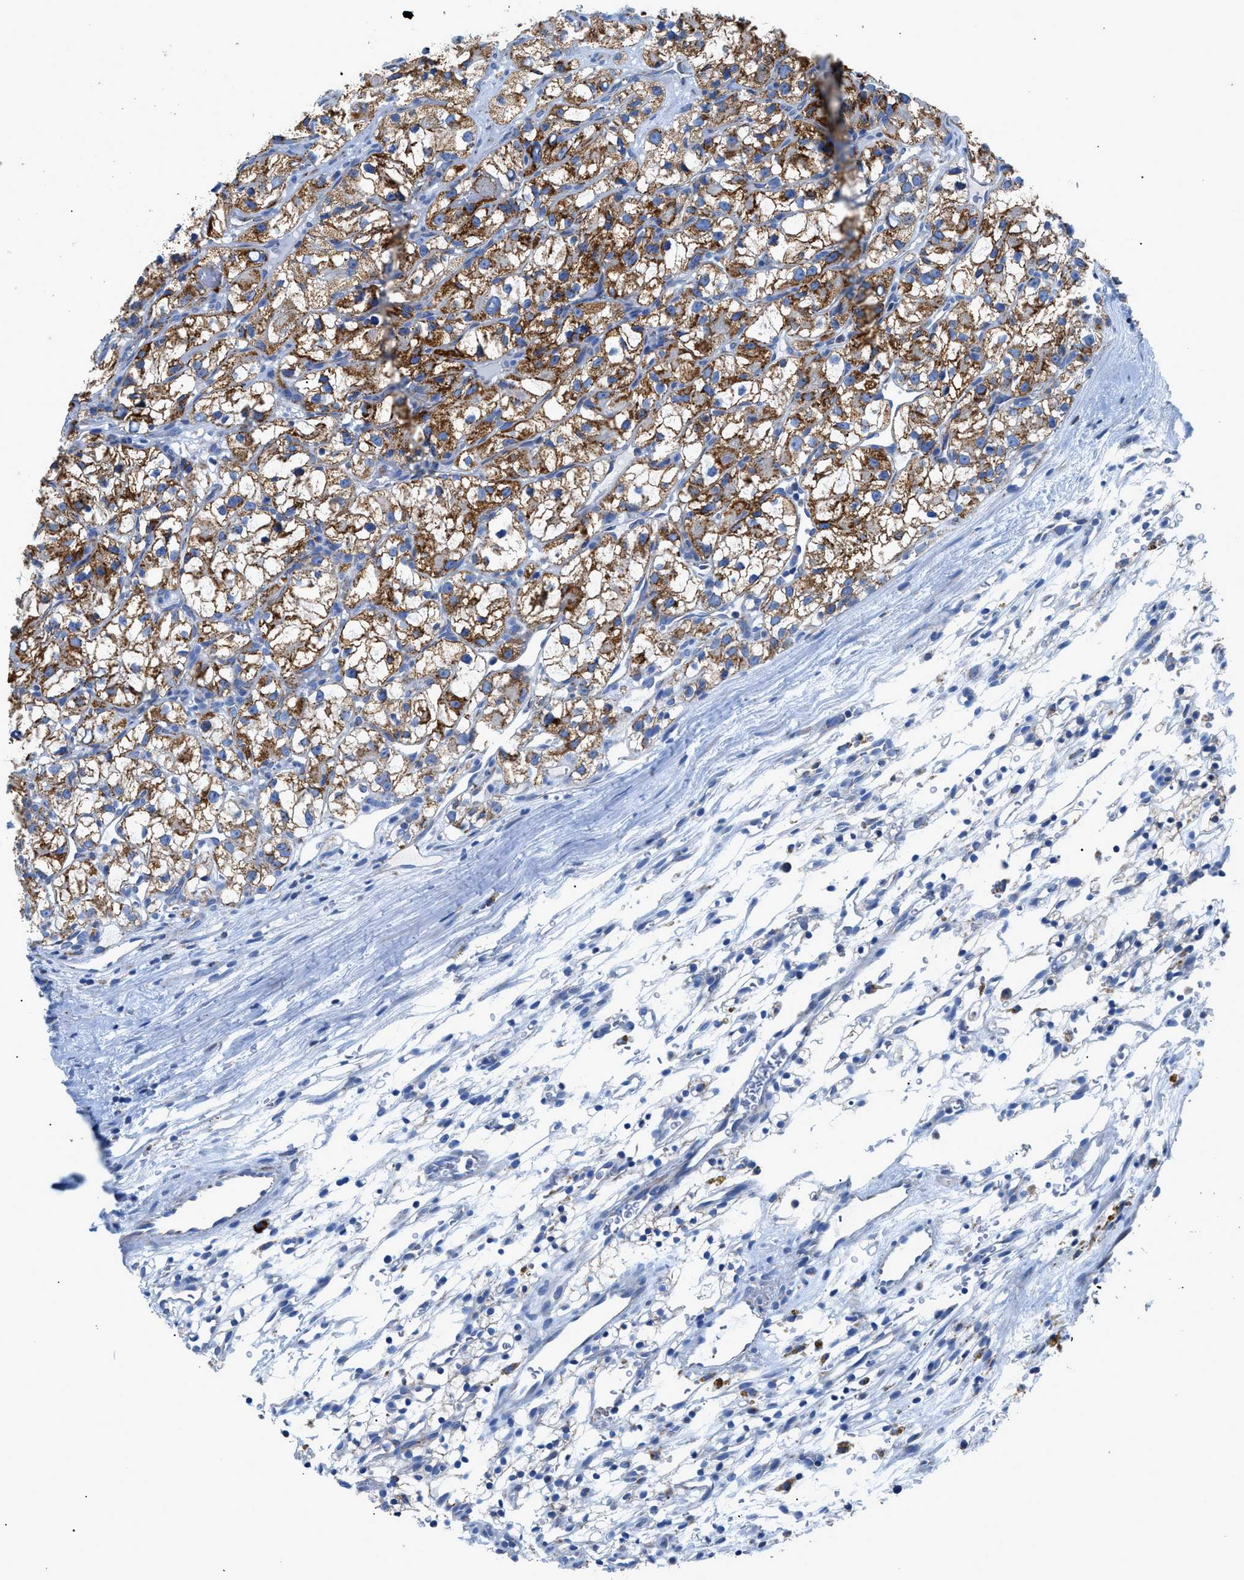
{"staining": {"intensity": "strong", "quantity": ">75%", "location": "cytoplasmic/membranous"}, "tissue": "renal cancer", "cell_type": "Tumor cells", "image_type": "cancer", "snomed": [{"axis": "morphology", "description": "Adenocarcinoma, NOS"}, {"axis": "topography", "description": "Kidney"}], "caption": "Protein expression analysis of human renal cancer (adenocarcinoma) reveals strong cytoplasmic/membranous staining in approximately >75% of tumor cells.", "gene": "ZDHHC3", "patient": {"sex": "female", "age": 57}}